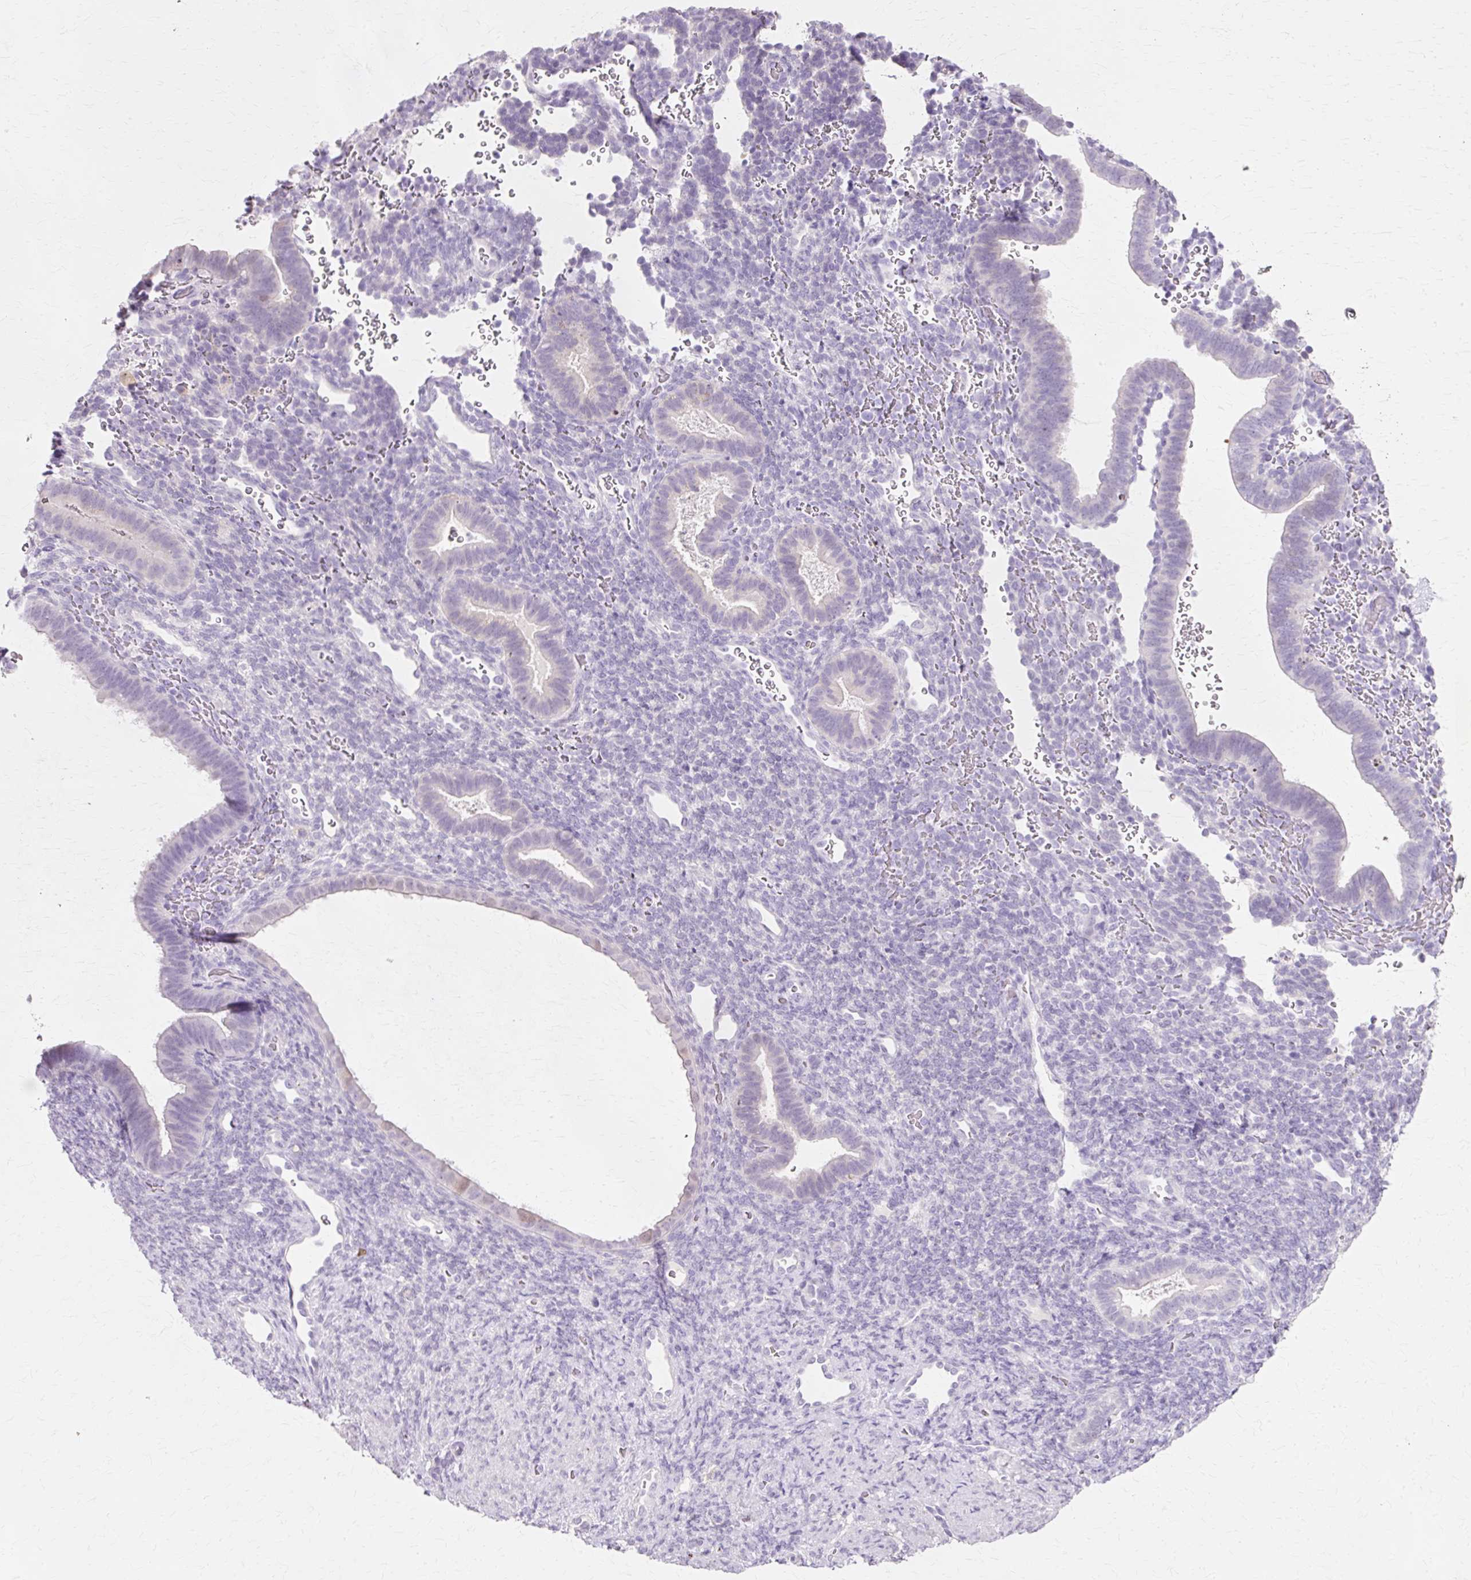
{"staining": {"intensity": "negative", "quantity": "none", "location": "none"}, "tissue": "endometrium", "cell_type": "Cells in endometrial stroma", "image_type": "normal", "snomed": [{"axis": "morphology", "description": "Normal tissue, NOS"}, {"axis": "topography", "description": "Endometrium"}], "caption": "Cells in endometrial stroma show no significant protein staining in normal endometrium. (Immunohistochemistry (ihc), brightfield microscopy, high magnification).", "gene": "VN1R2", "patient": {"sex": "female", "age": 34}}